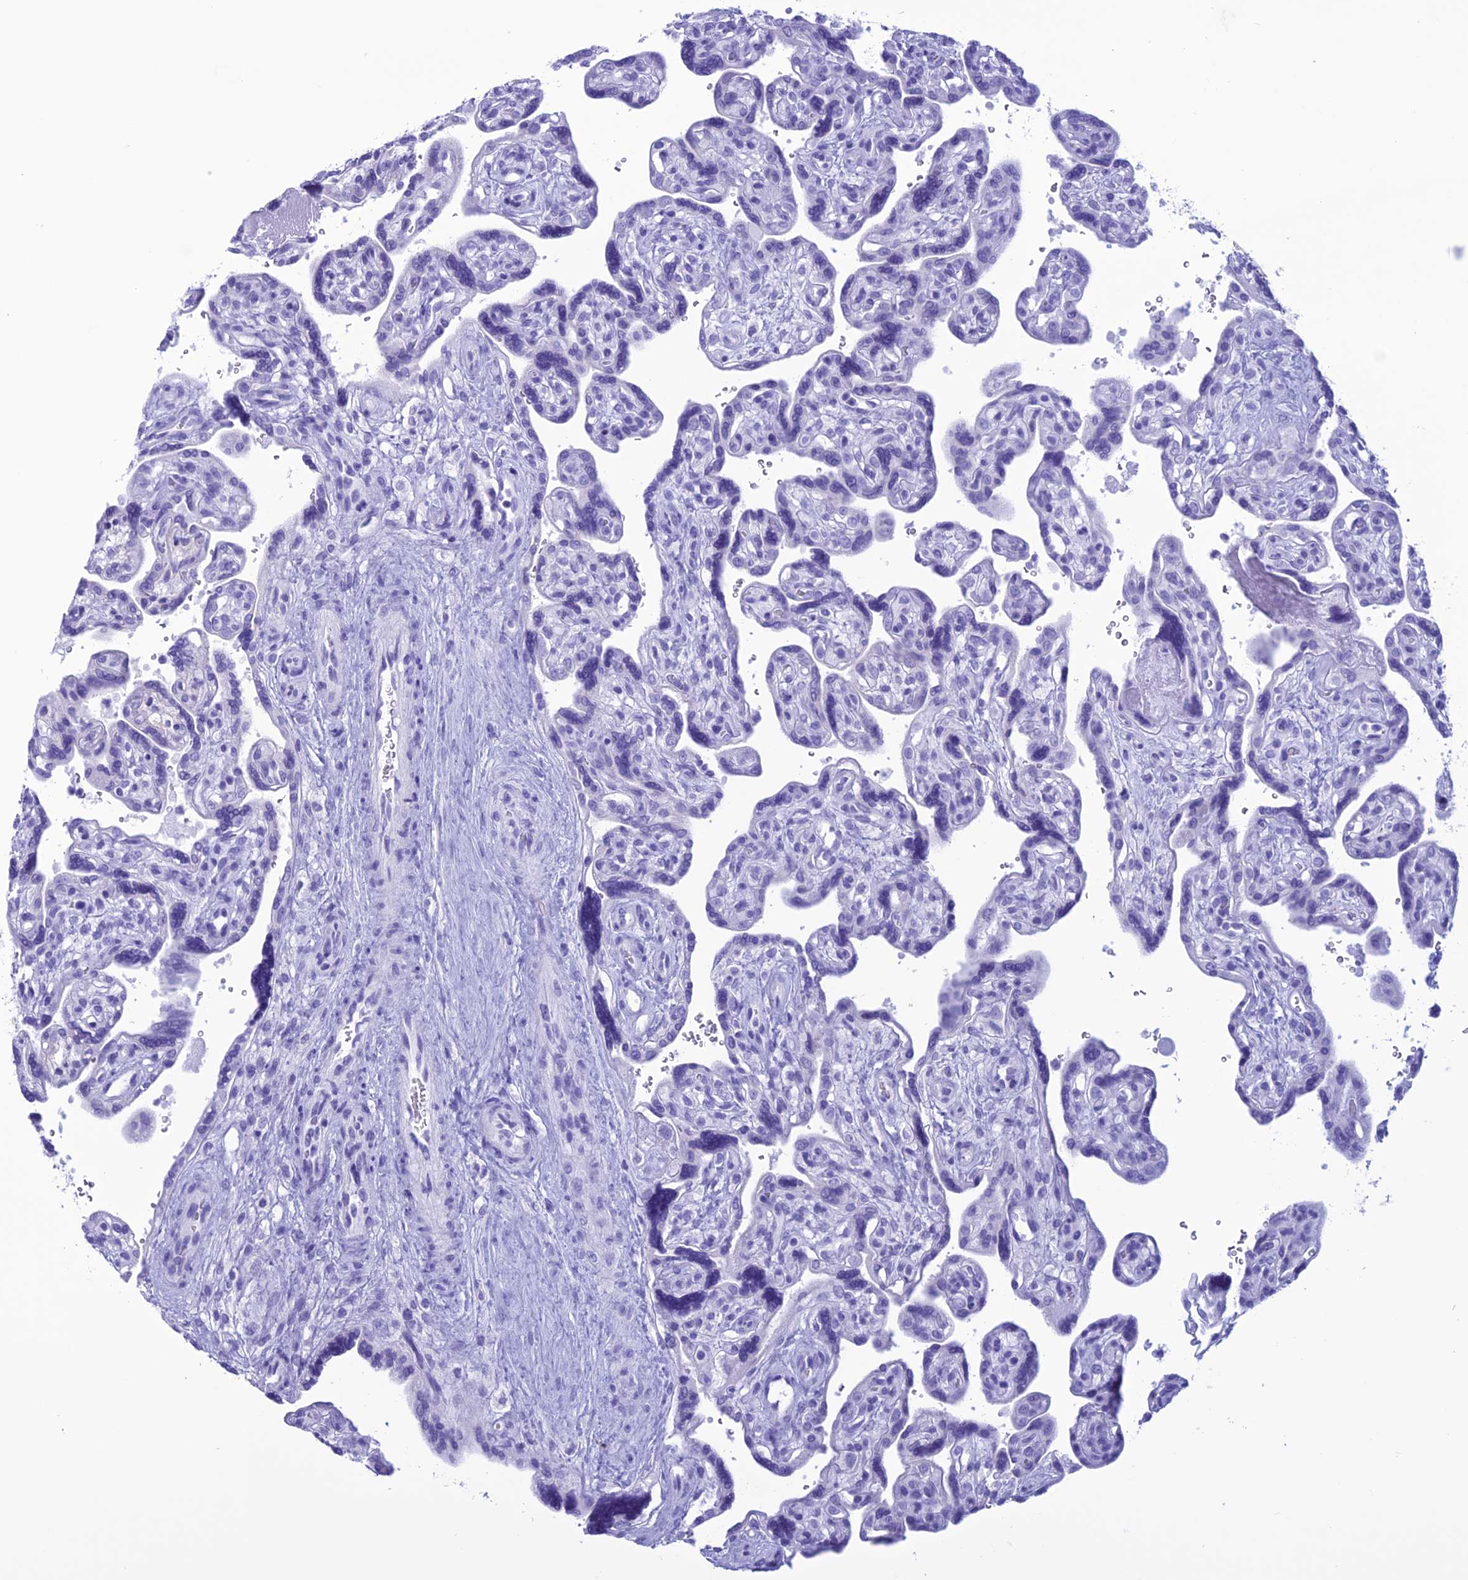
{"staining": {"intensity": "negative", "quantity": "none", "location": "none"}, "tissue": "placenta", "cell_type": "Trophoblastic cells", "image_type": "normal", "snomed": [{"axis": "morphology", "description": "Normal tissue, NOS"}, {"axis": "topography", "description": "Placenta"}], "caption": "Immunohistochemistry photomicrograph of normal placenta: placenta stained with DAB shows no significant protein expression in trophoblastic cells.", "gene": "MZB1", "patient": {"sex": "female", "age": 39}}